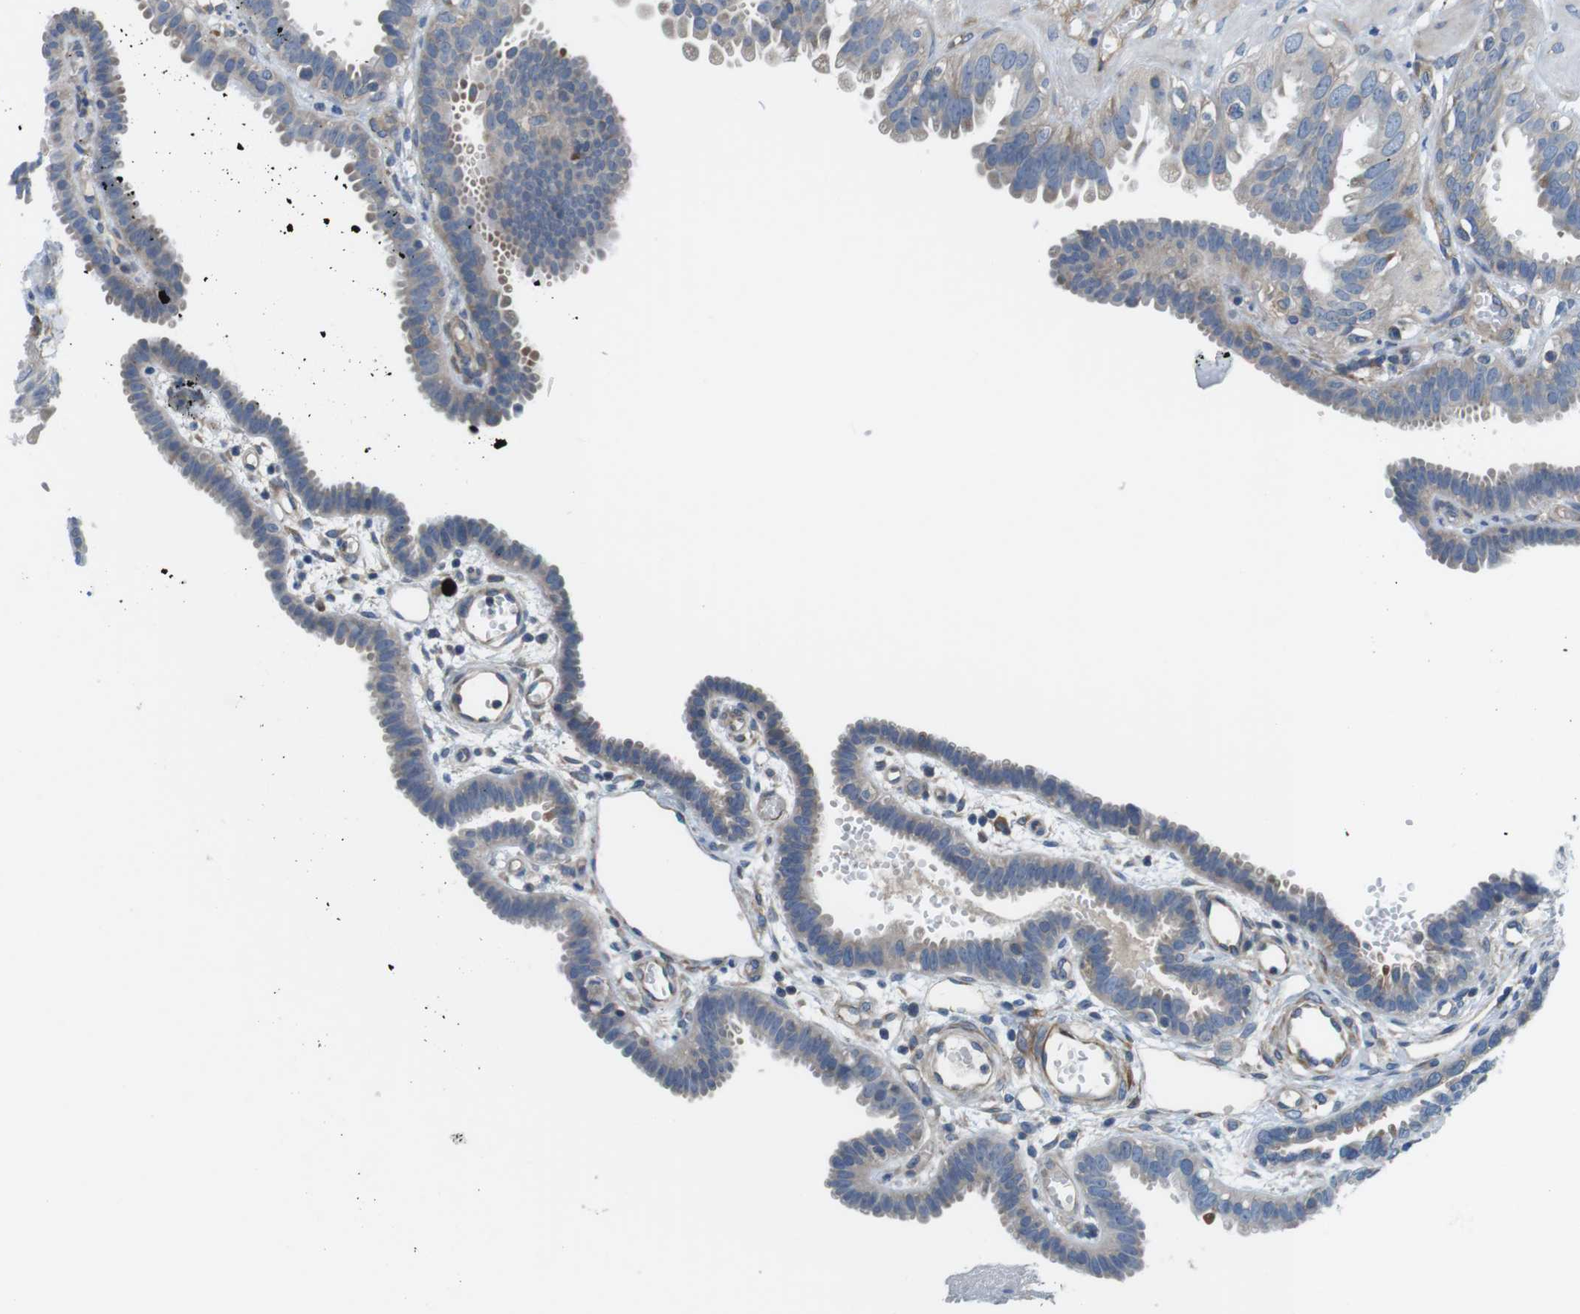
{"staining": {"intensity": "weak", "quantity": "<25%", "location": "cytoplasmic/membranous"}, "tissue": "fallopian tube", "cell_type": "Glandular cells", "image_type": "normal", "snomed": [{"axis": "morphology", "description": "Normal tissue, NOS"}, {"axis": "topography", "description": "Fallopian tube"}, {"axis": "topography", "description": "Placenta"}], "caption": "Image shows no significant protein expression in glandular cells of benign fallopian tube. The staining was performed using DAB to visualize the protein expression in brown, while the nuclei were stained in blue with hematoxylin (Magnification: 20x).", "gene": "DCLK1", "patient": {"sex": "female", "age": 34}}